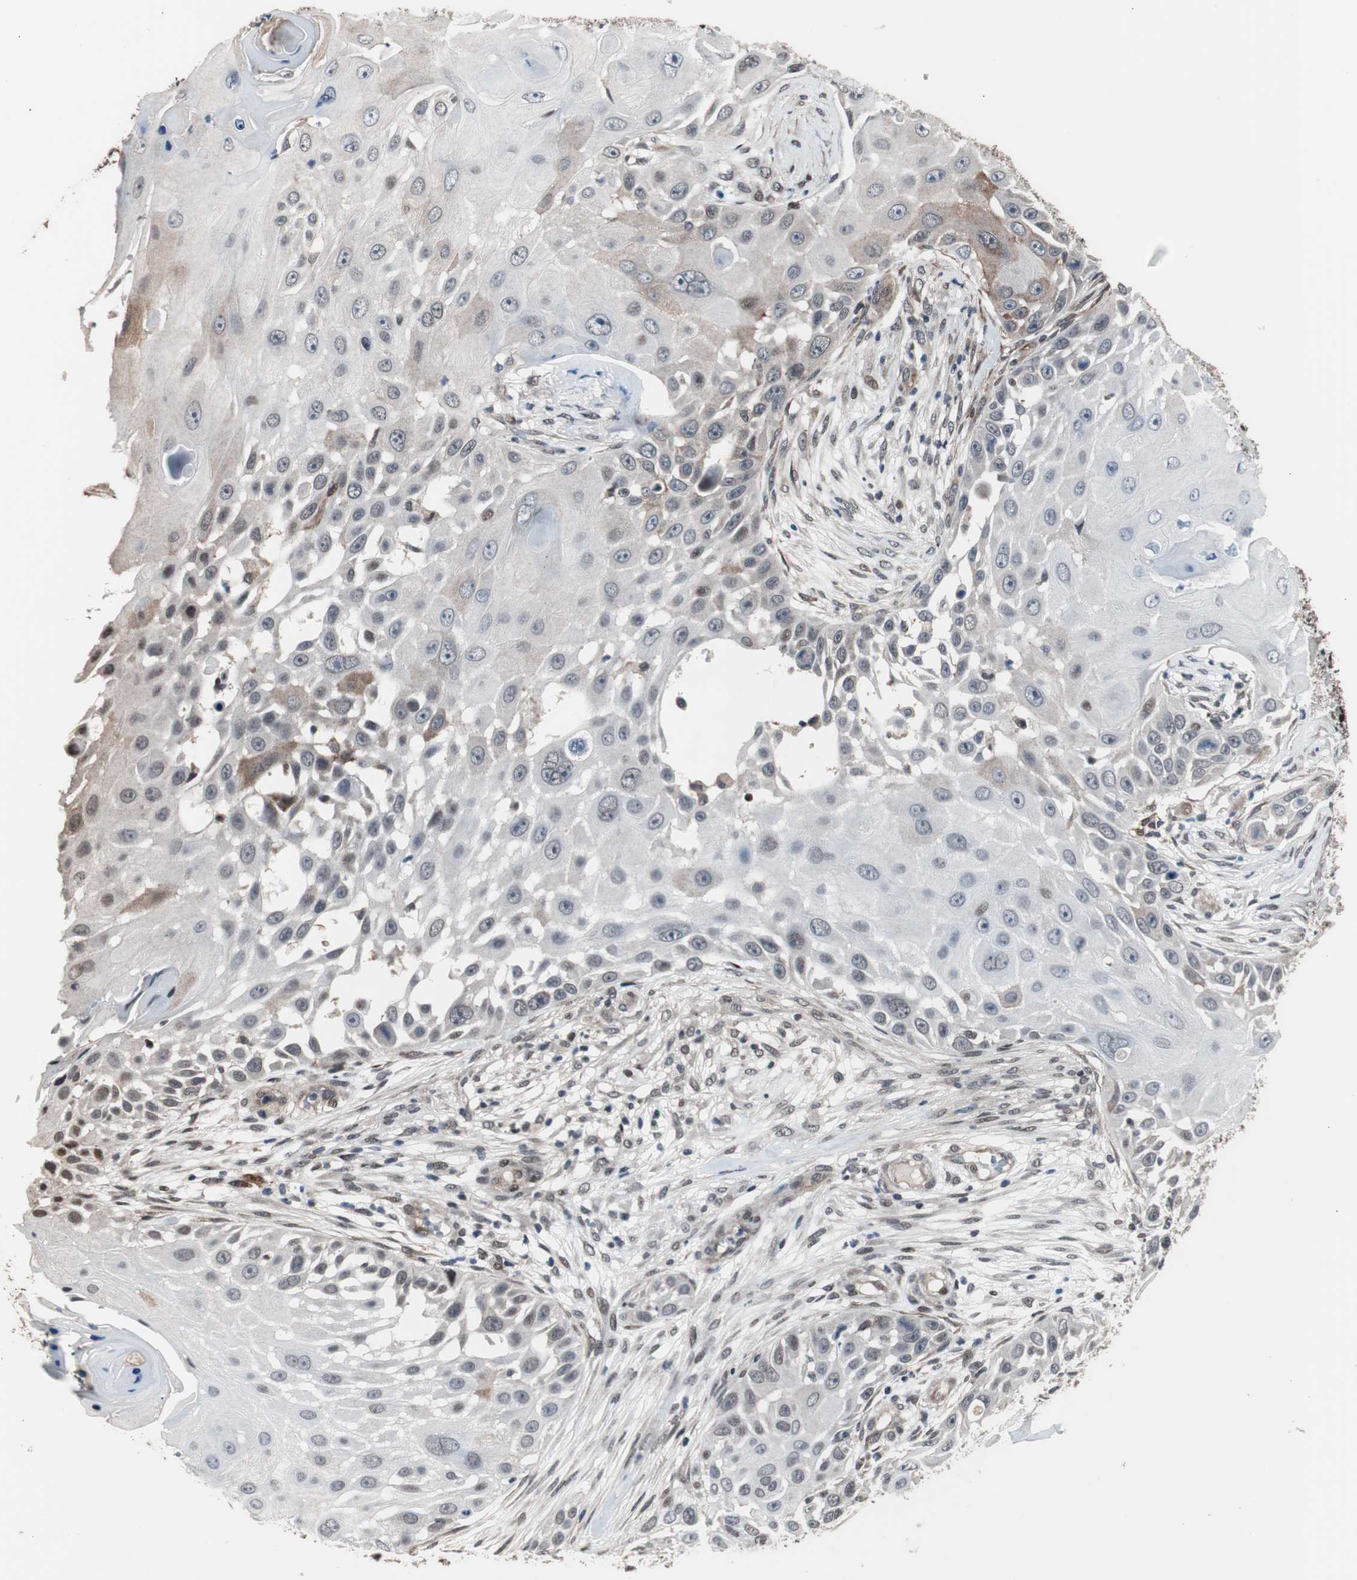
{"staining": {"intensity": "moderate", "quantity": "<25%", "location": "cytoplasmic/membranous"}, "tissue": "skin cancer", "cell_type": "Tumor cells", "image_type": "cancer", "snomed": [{"axis": "morphology", "description": "Squamous cell carcinoma, NOS"}, {"axis": "topography", "description": "Skin"}], "caption": "Immunohistochemical staining of skin squamous cell carcinoma demonstrates low levels of moderate cytoplasmic/membranous protein expression in approximately <25% of tumor cells.", "gene": "POGZ", "patient": {"sex": "female", "age": 44}}